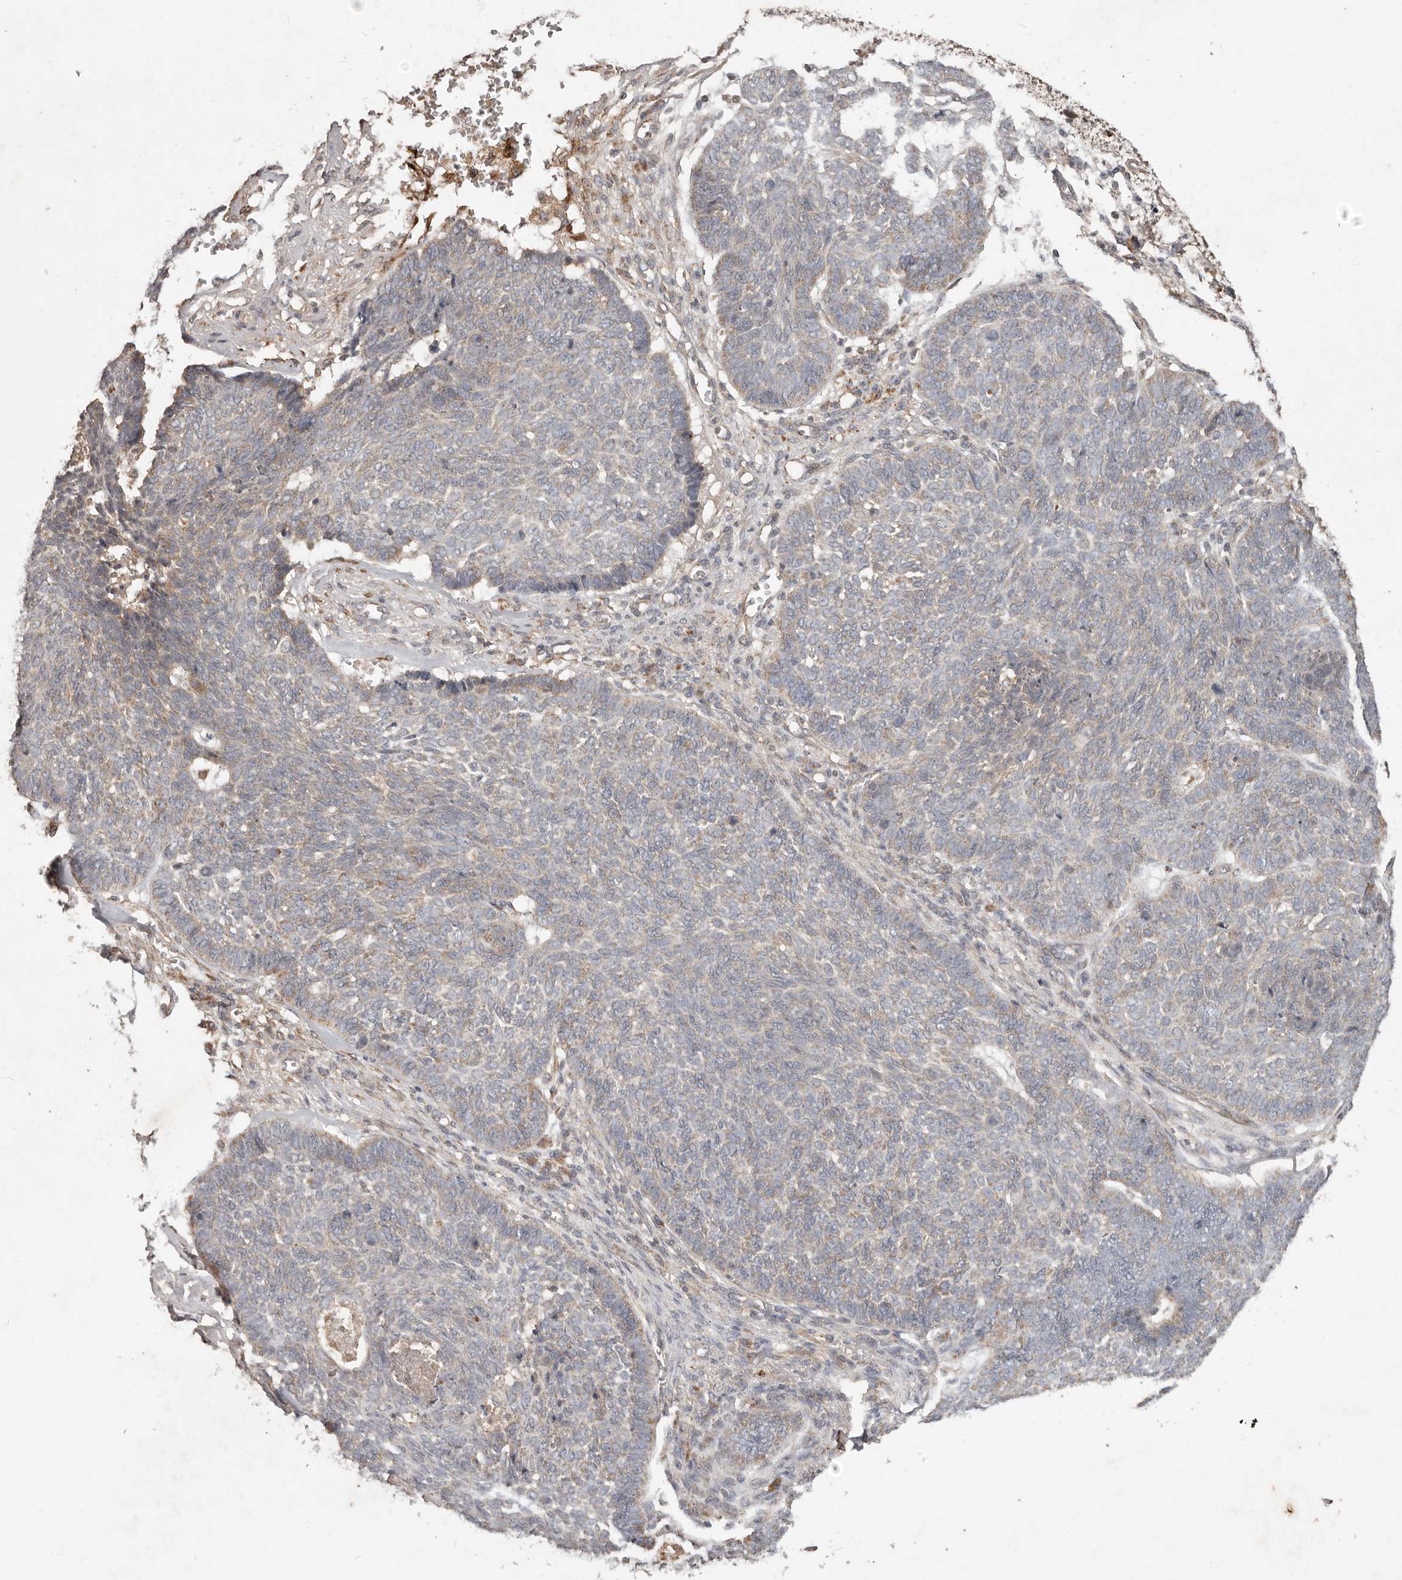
{"staining": {"intensity": "moderate", "quantity": "<25%", "location": "cytoplasmic/membranous"}, "tissue": "skin cancer", "cell_type": "Tumor cells", "image_type": "cancer", "snomed": [{"axis": "morphology", "description": "Basal cell carcinoma"}, {"axis": "topography", "description": "Skin"}], "caption": "Immunohistochemistry of human skin cancer demonstrates low levels of moderate cytoplasmic/membranous staining in about <25% of tumor cells.", "gene": "PLOD2", "patient": {"sex": "male", "age": 84}}